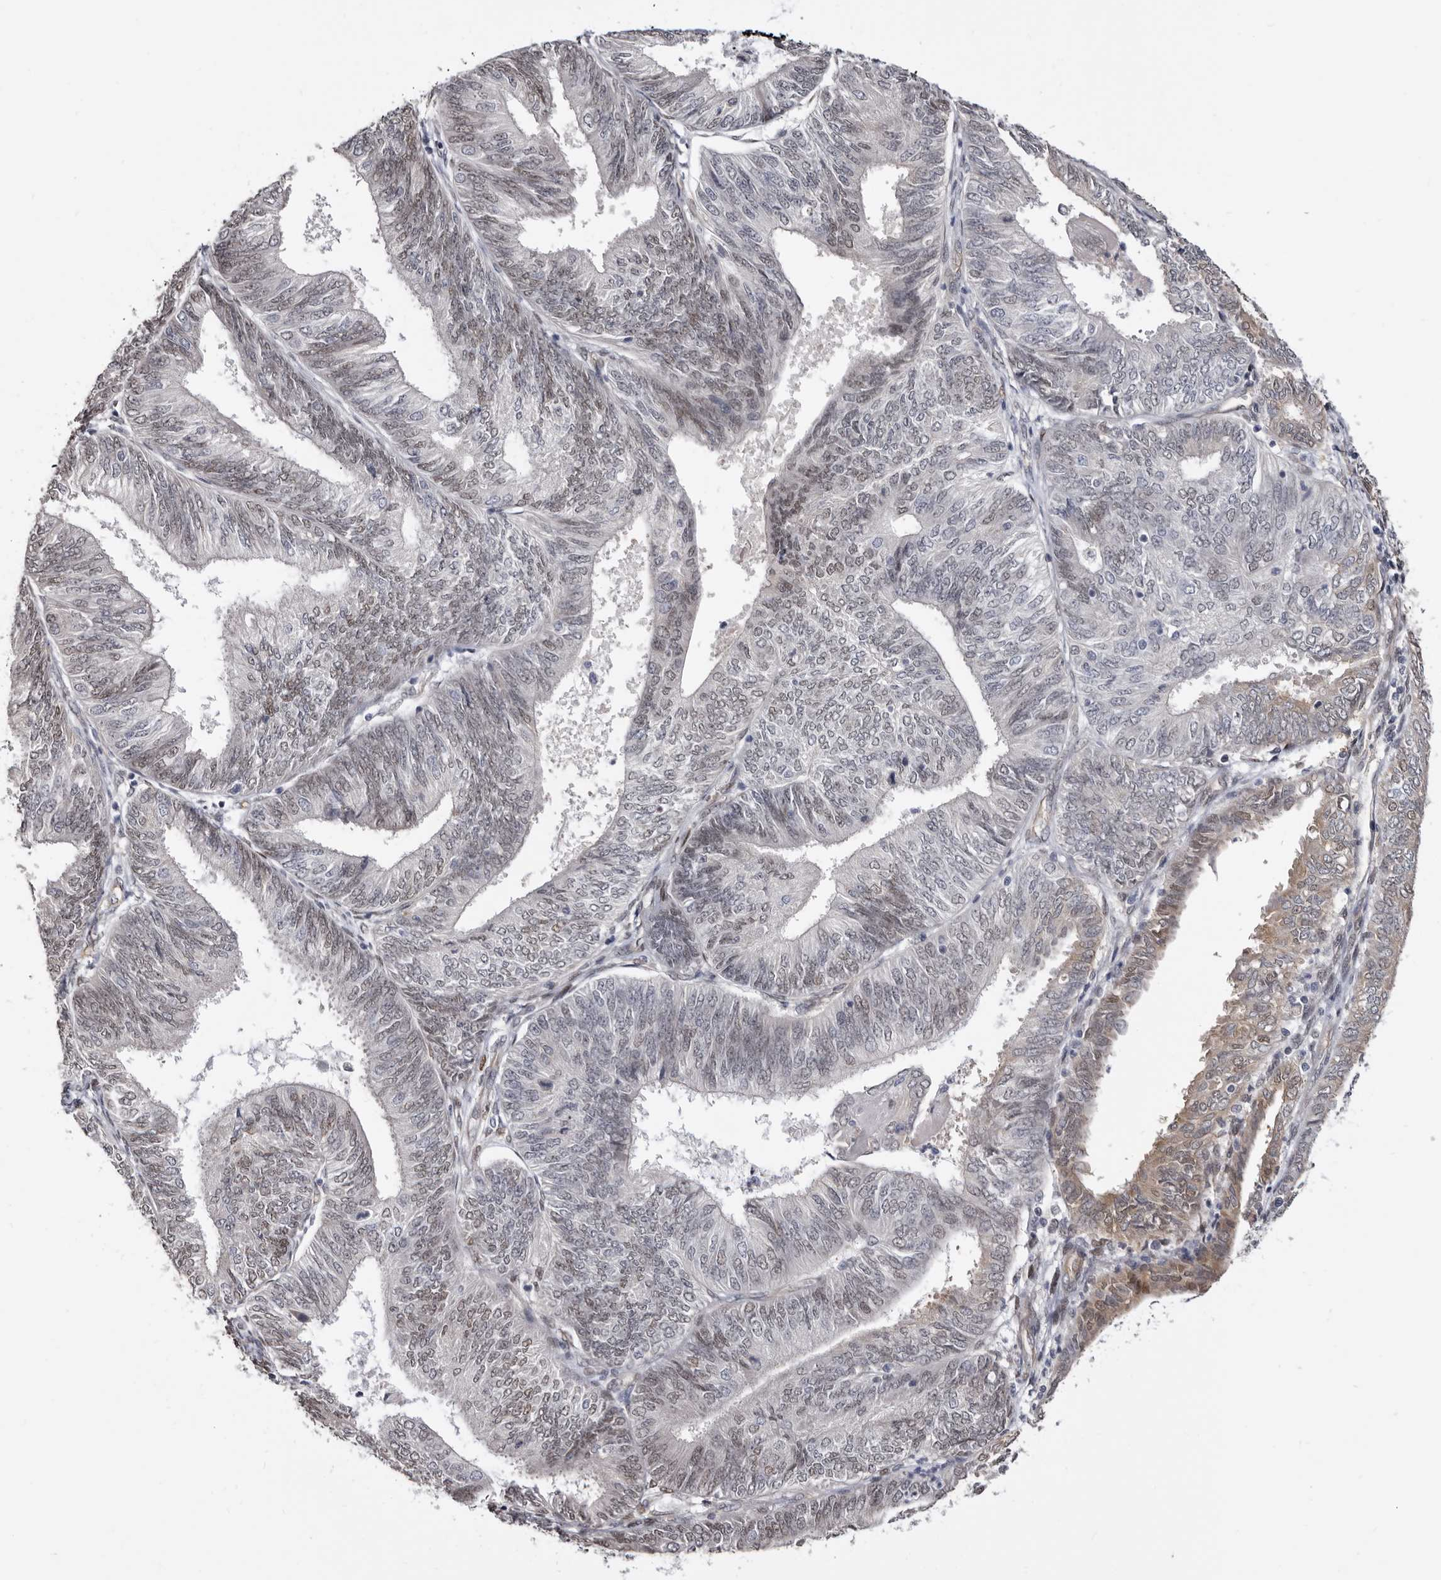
{"staining": {"intensity": "weak", "quantity": "<25%", "location": "cytoplasmic/membranous,nuclear"}, "tissue": "endometrial cancer", "cell_type": "Tumor cells", "image_type": "cancer", "snomed": [{"axis": "morphology", "description": "Adenocarcinoma, NOS"}, {"axis": "topography", "description": "Endometrium"}], "caption": "Protein analysis of endometrial adenocarcinoma reveals no significant expression in tumor cells. The staining is performed using DAB brown chromogen with nuclei counter-stained in using hematoxylin.", "gene": "KHDRBS2", "patient": {"sex": "female", "age": 58}}